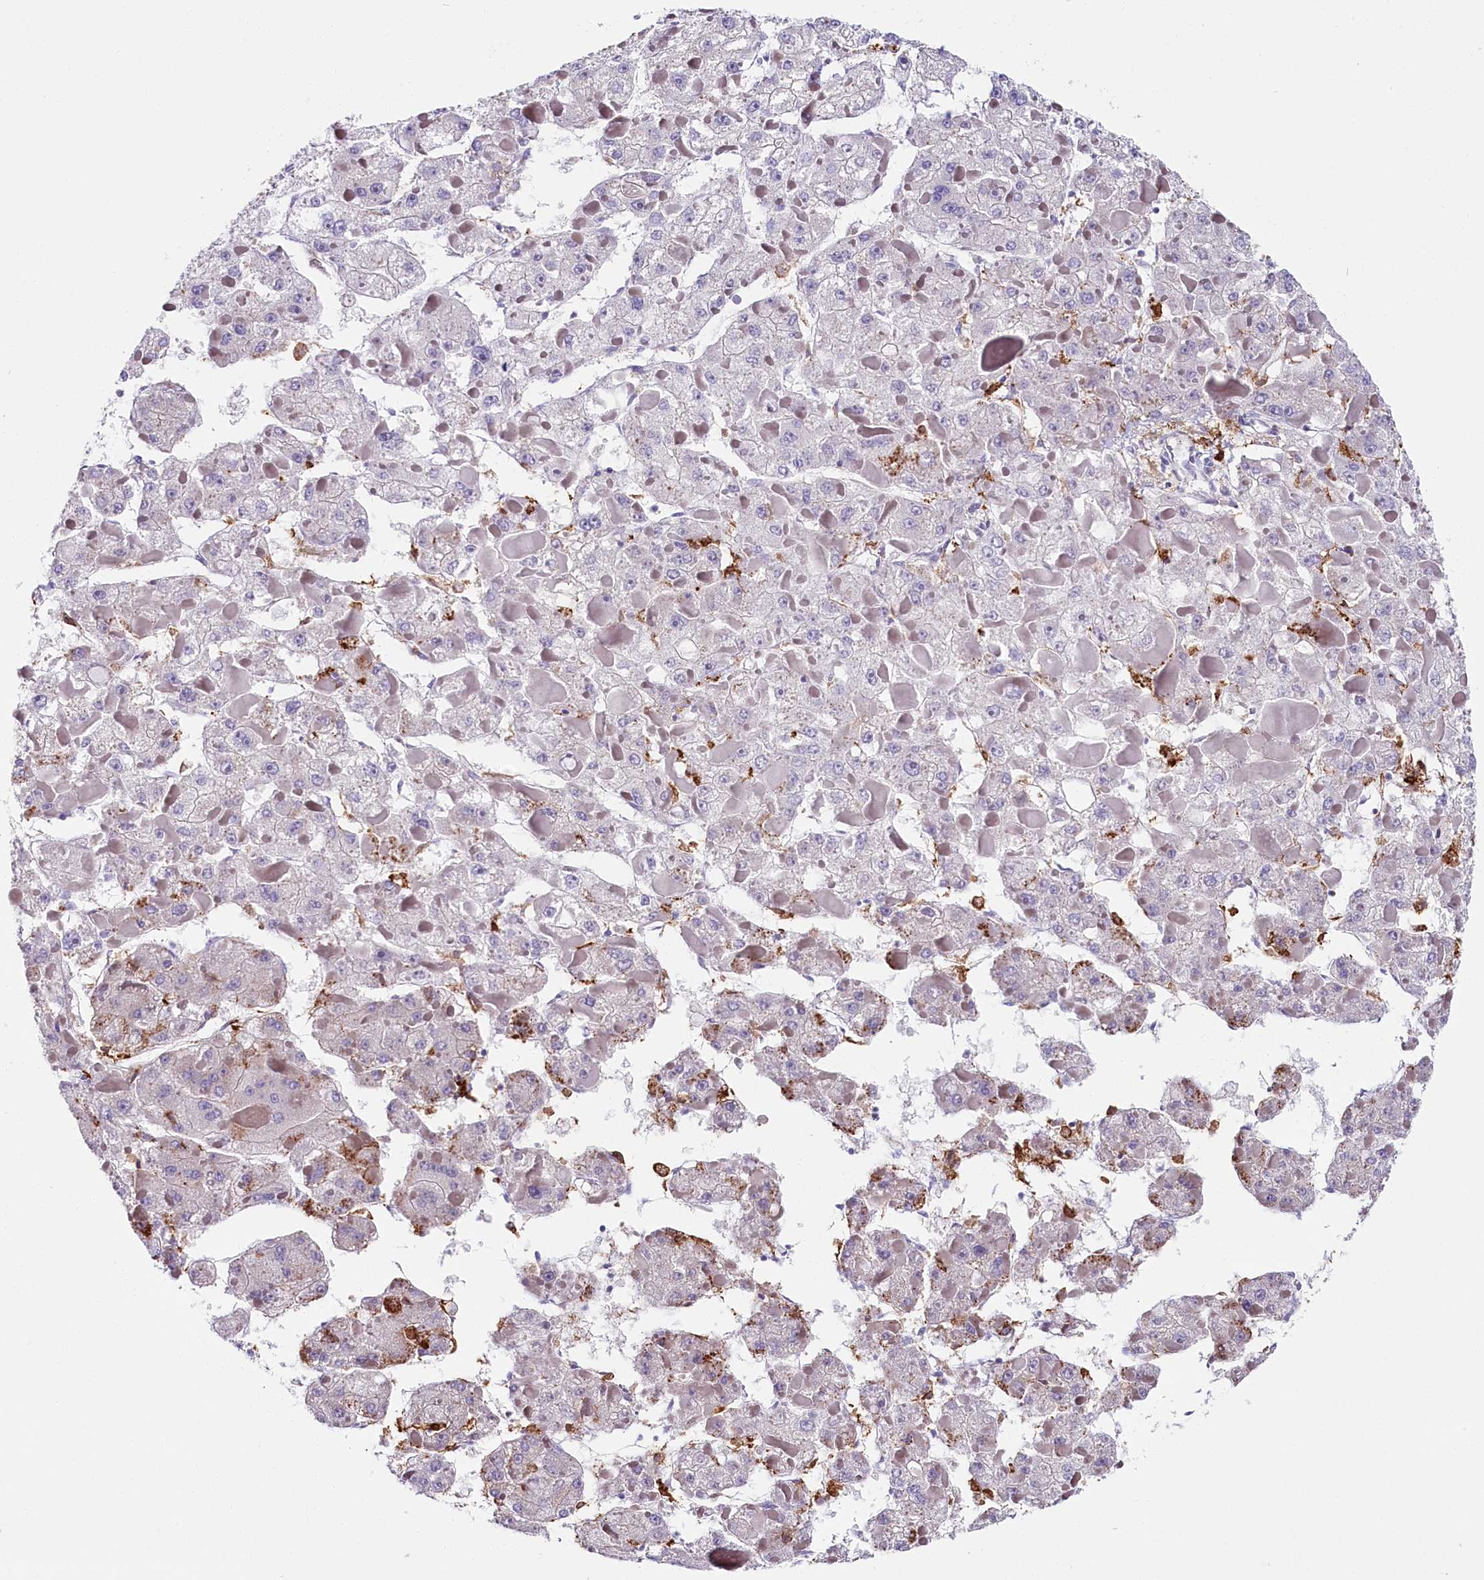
{"staining": {"intensity": "negative", "quantity": "none", "location": "none"}, "tissue": "liver cancer", "cell_type": "Tumor cells", "image_type": "cancer", "snomed": [{"axis": "morphology", "description": "Carcinoma, Hepatocellular, NOS"}, {"axis": "topography", "description": "Liver"}], "caption": "Human hepatocellular carcinoma (liver) stained for a protein using immunohistochemistry demonstrates no positivity in tumor cells.", "gene": "IL20RA", "patient": {"sex": "female", "age": 73}}